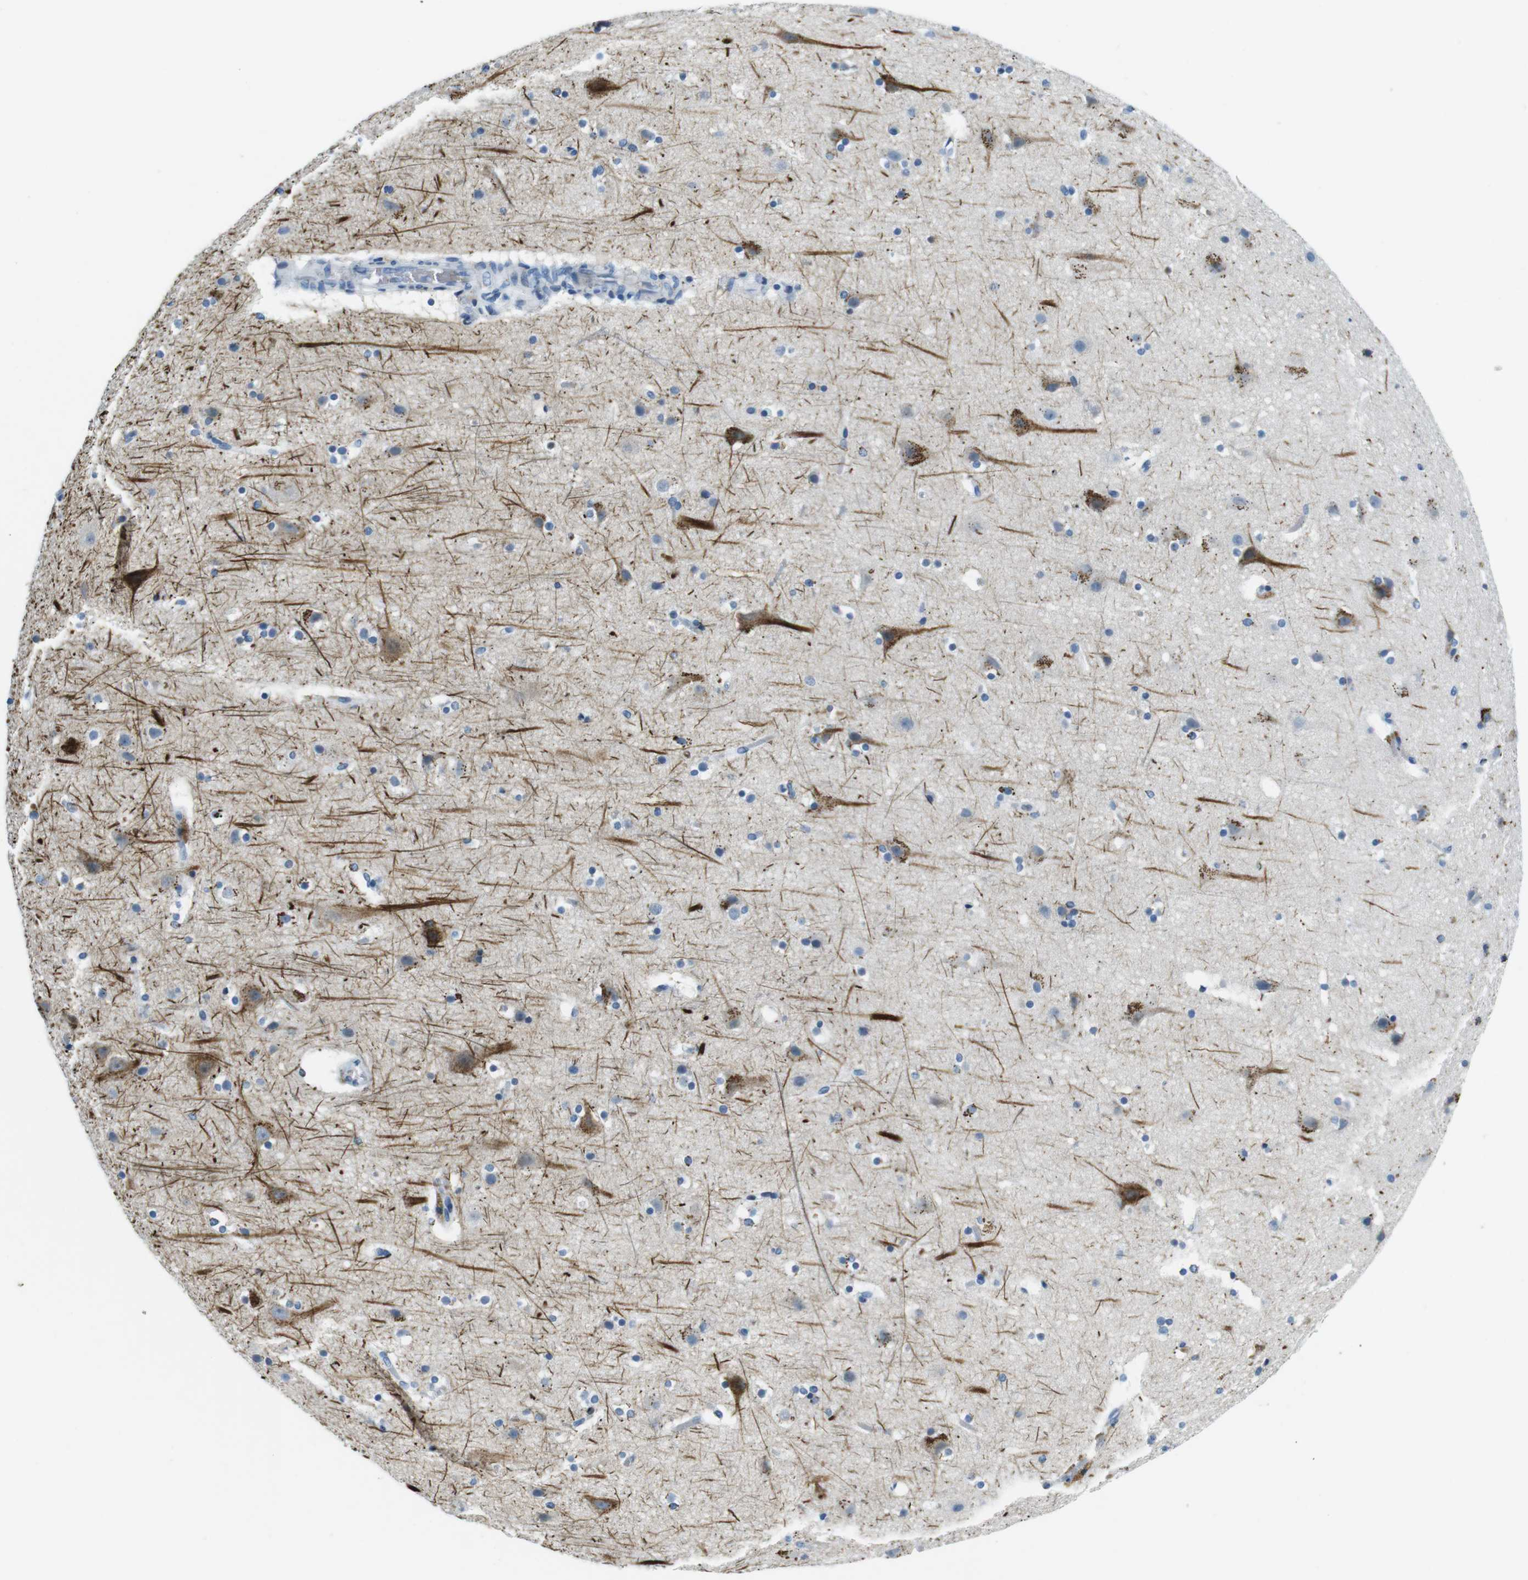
{"staining": {"intensity": "negative", "quantity": "none", "location": "none"}, "tissue": "cerebral cortex", "cell_type": "Endothelial cells", "image_type": "normal", "snomed": [{"axis": "morphology", "description": "Normal tissue, NOS"}, {"axis": "topography", "description": "Cerebral cortex"}], "caption": "Cerebral cortex stained for a protein using IHC exhibits no positivity endothelial cells.", "gene": "TFAP2C", "patient": {"sex": "male", "age": 45}}